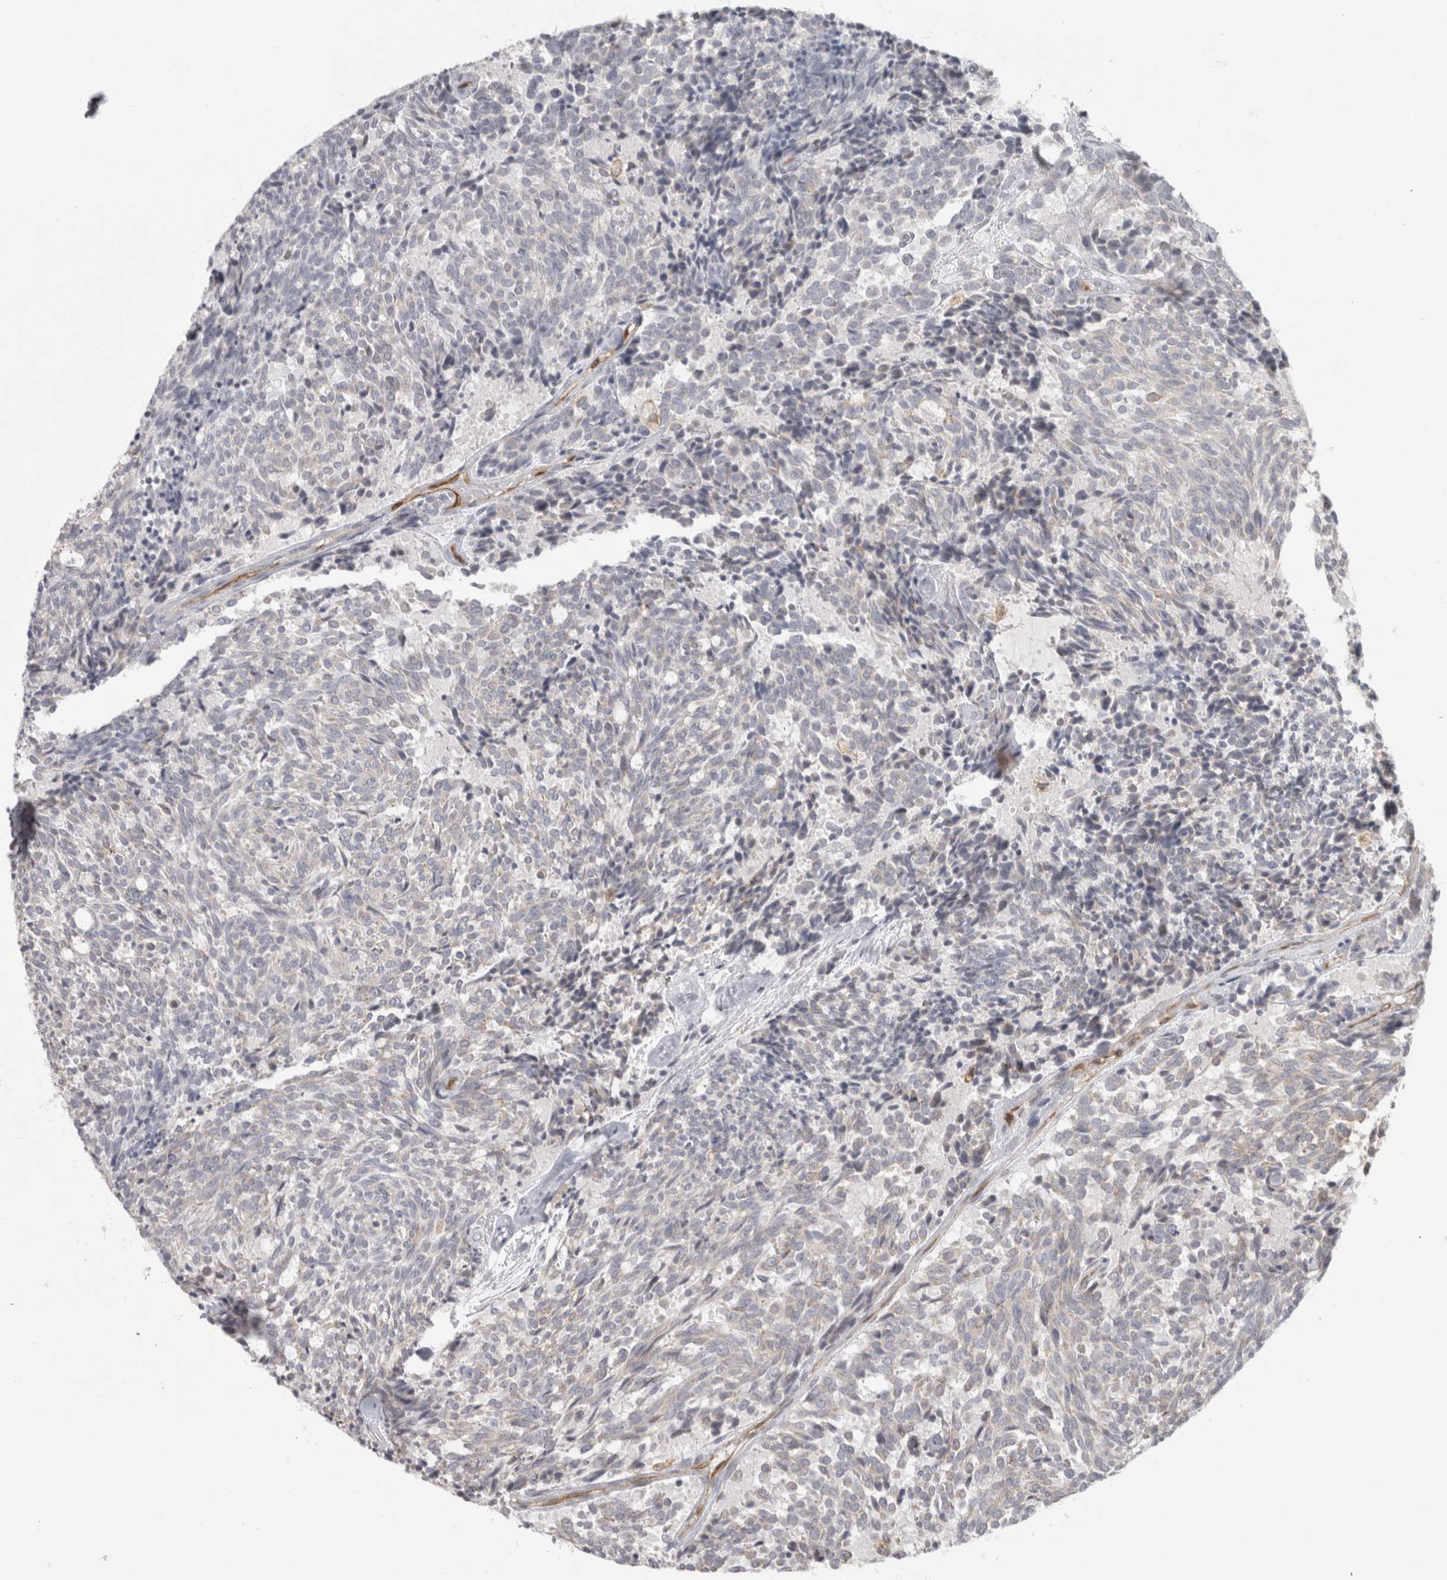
{"staining": {"intensity": "negative", "quantity": "none", "location": "none"}, "tissue": "carcinoid", "cell_type": "Tumor cells", "image_type": "cancer", "snomed": [{"axis": "morphology", "description": "Carcinoid, malignant, NOS"}, {"axis": "topography", "description": "Pancreas"}], "caption": "Tumor cells are negative for brown protein staining in carcinoid (malignant).", "gene": "HLA-E", "patient": {"sex": "female", "age": 54}}